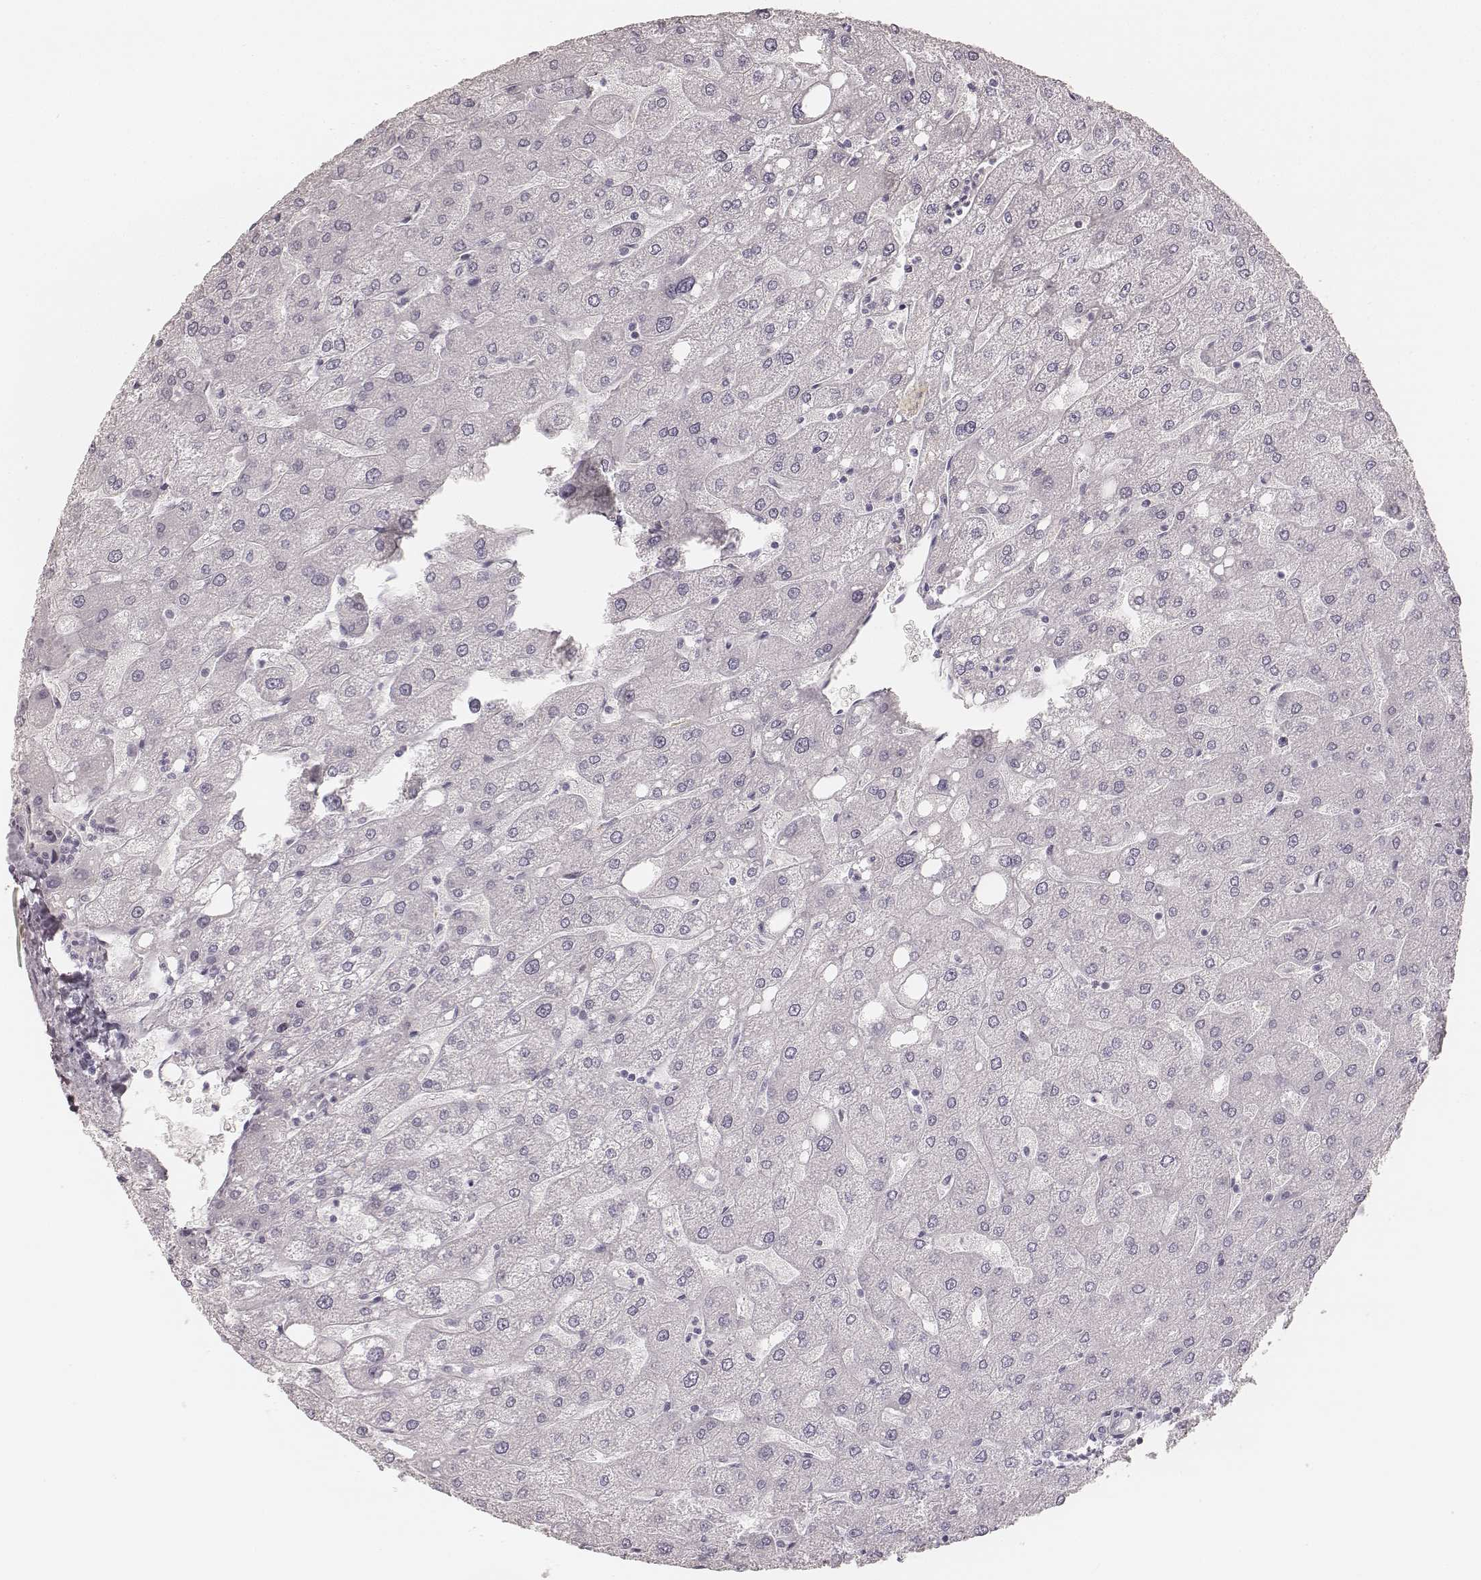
{"staining": {"intensity": "negative", "quantity": "none", "location": "none"}, "tissue": "liver", "cell_type": "Cholangiocytes", "image_type": "normal", "snomed": [{"axis": "morphology", "description": "Normal tissue, NOS"}, {"axis": "topography", "description": "Liver"}], "caption": "Cholangiocytes are negative for brown protein staining in unremarkable liver. (Brightfield microscopy of DAB (3,3'-diaminobenzidine) immunohistochemistry at high magnification).", "gene": "KRT82", "patient": {"sex": "male", "age": 67}}